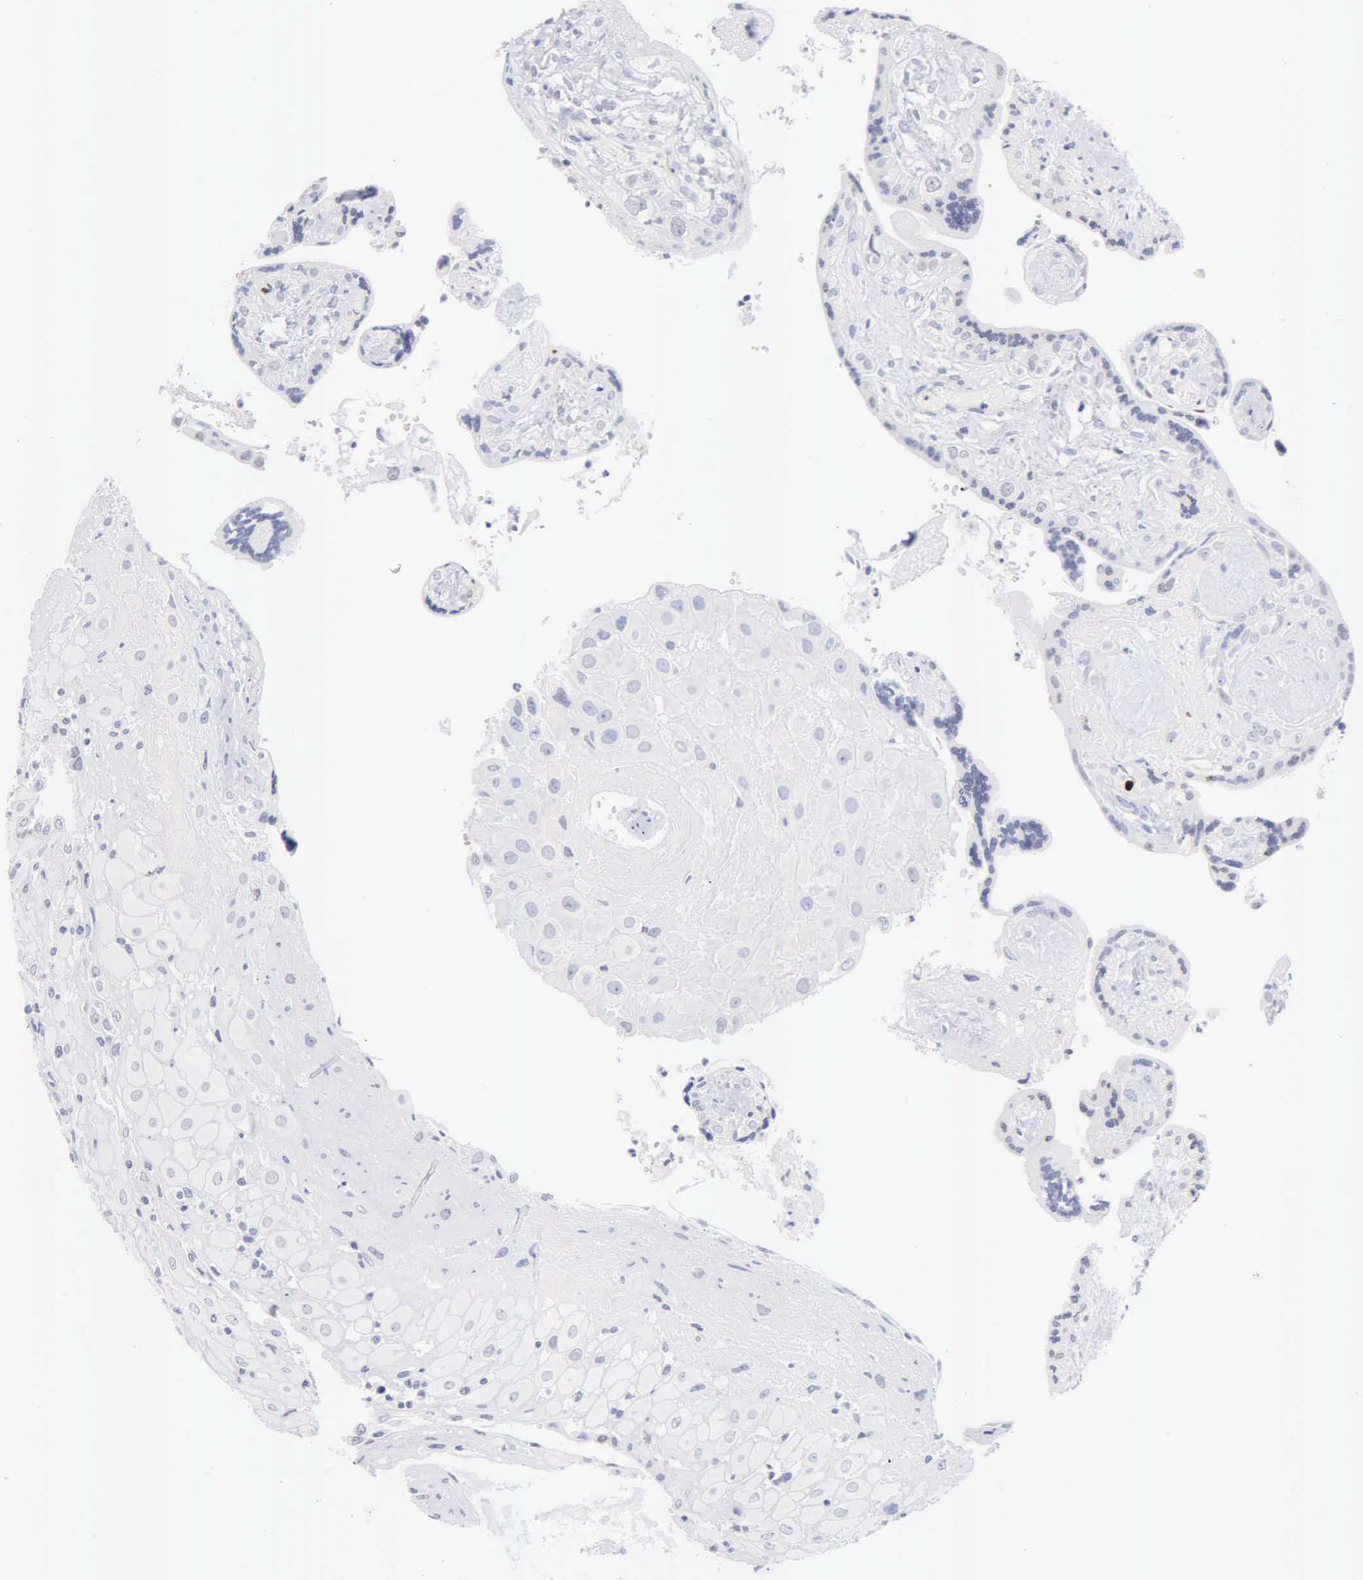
{"staining": {"intensity": "negative", "quantity": "none", "location": "none"}, "tissue": "placenta", "cell_type": "Decidual cells", "image_type": "normal", "snomed": [{"axis": "morphology", "description": "Normal tissue, NOS"}, {"axis": "topography", "description": "Placenta"}], "caption": "This is a histopathology image of immunohistochemistry staining of benign placenta, which shows no positivity in decidual cells. (IHC, brightfield microscopy, high magnification).", "gene": "ASPHD2", "patient": {"sex": "female", "age": 24}}